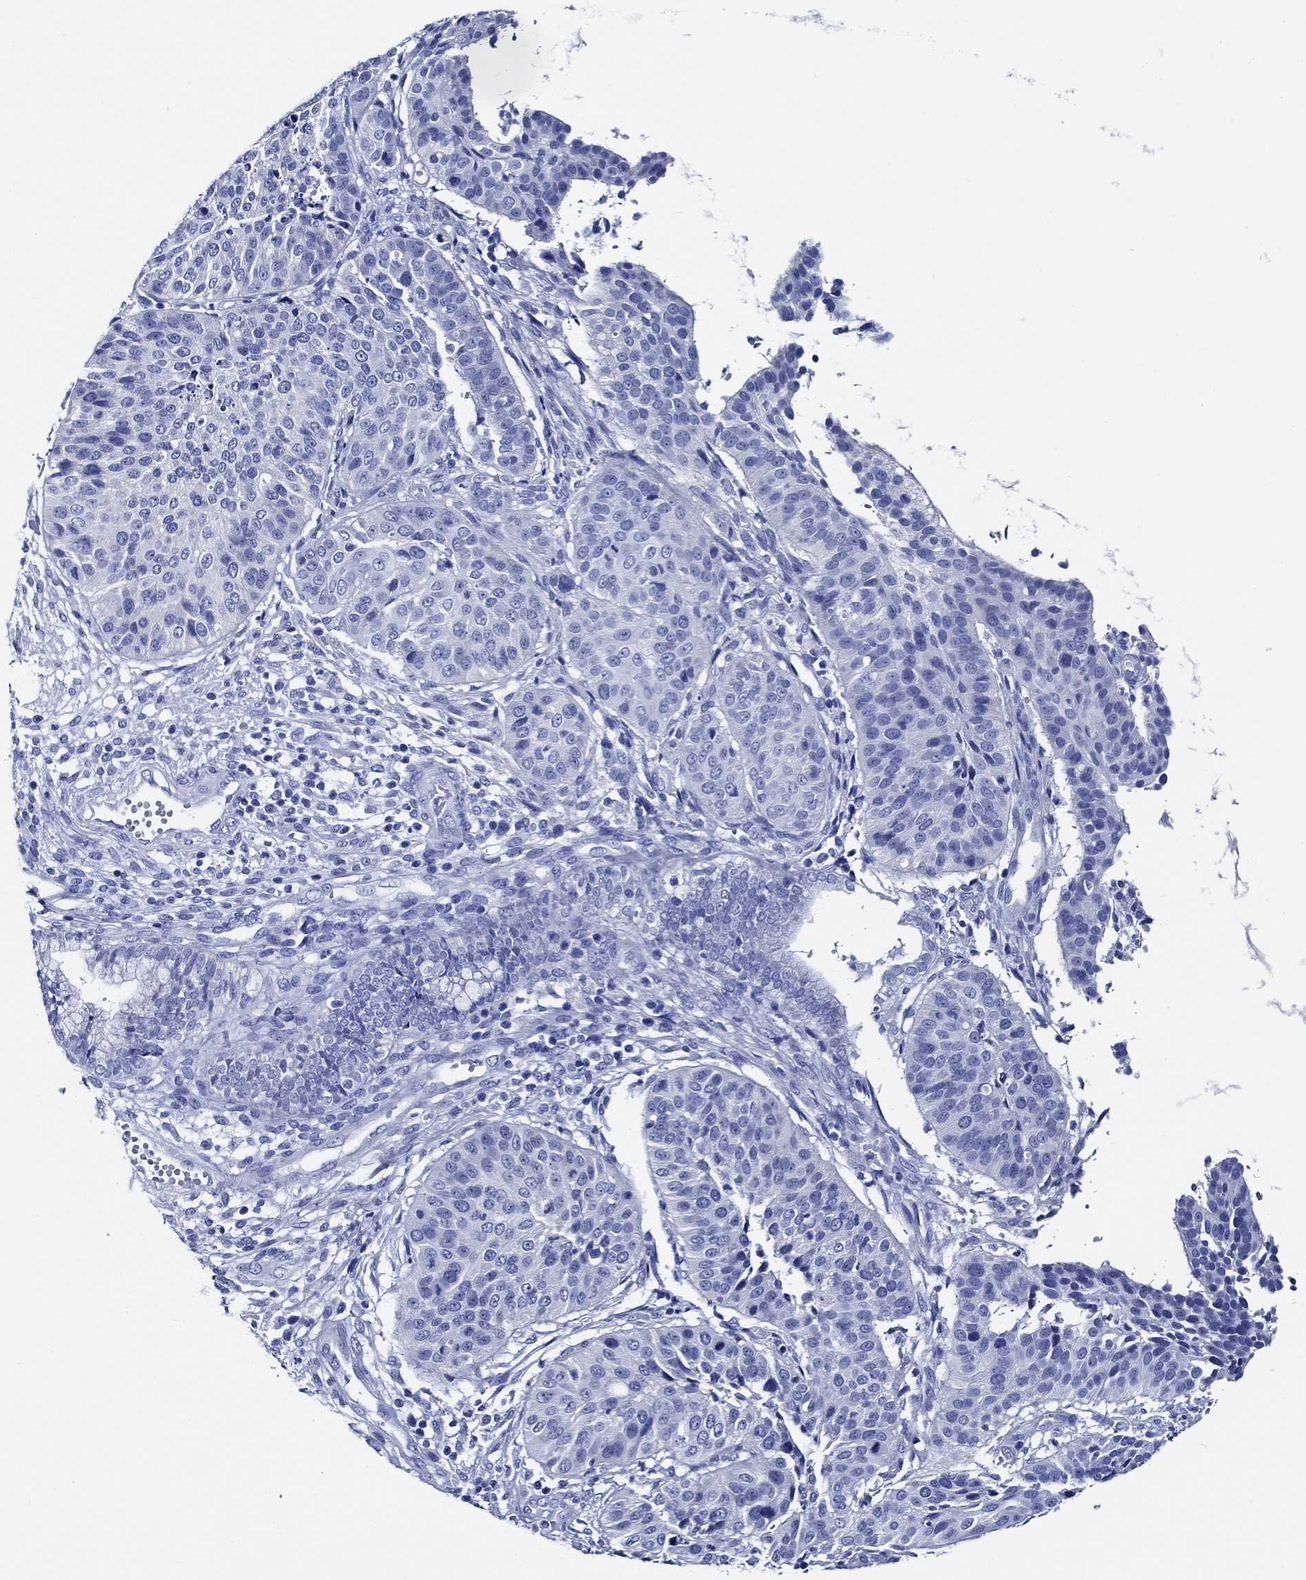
{"staining": {"intensity": "negative", "quantity": "none", "location": "none"}, "tissue": "cervical cancer", "cell_type": "Tumor cells", "image_type": "cancer", "snomed": [{"axis": "morphology", "description": "Normal tissue, NOS"}, {"axis": "morphology", "description": "Squamous cell carcinoma, NOS"}, {"axis": "topography", "description": "Cervix"}], "caption": "Squamous cell carcinoma (cervical) stained for a protein using immunohistochemistry (IHC) displays no positivity tumor cells.", "gene": "WDR62", "patient": {"sex": "female", "age": 39}}